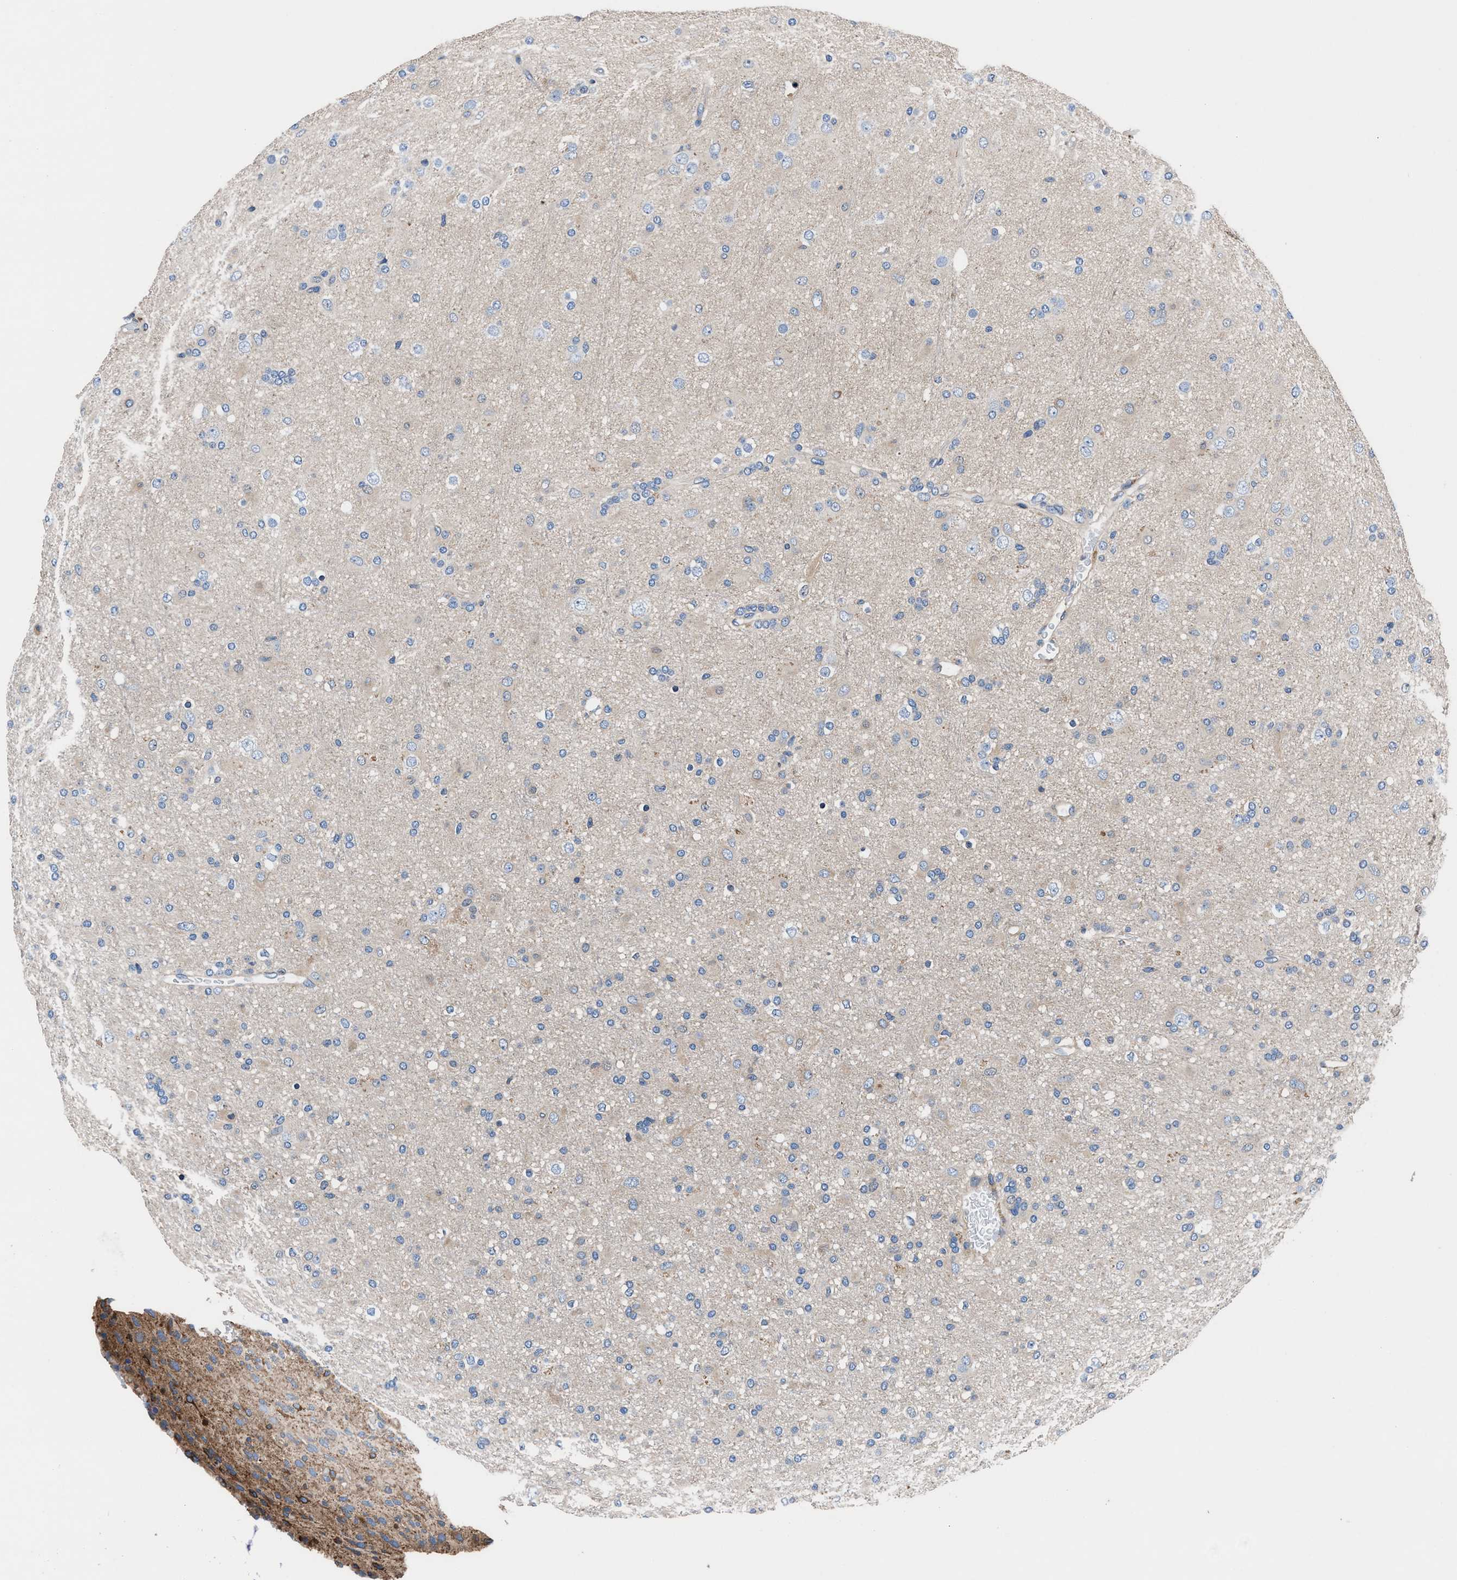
{"staining": {"intensity": "negative", "quantity": "none", "location": "none"}, "tissue": "glioma", "cell_type": "Tumor cells", "image_type": "cancer", "snomed": [{"axis": "morphology", "description": "Glioma, malignant, Low grade"}, {"axis": "topography", "description": "Brain"}], "caption": "Immunohistochemistry of human malignant glioma (low-grade) demonstrates no positivity in tumor cells.", "gene": "SH3GL1", "patient": {"sex": "male", "age": 65}}